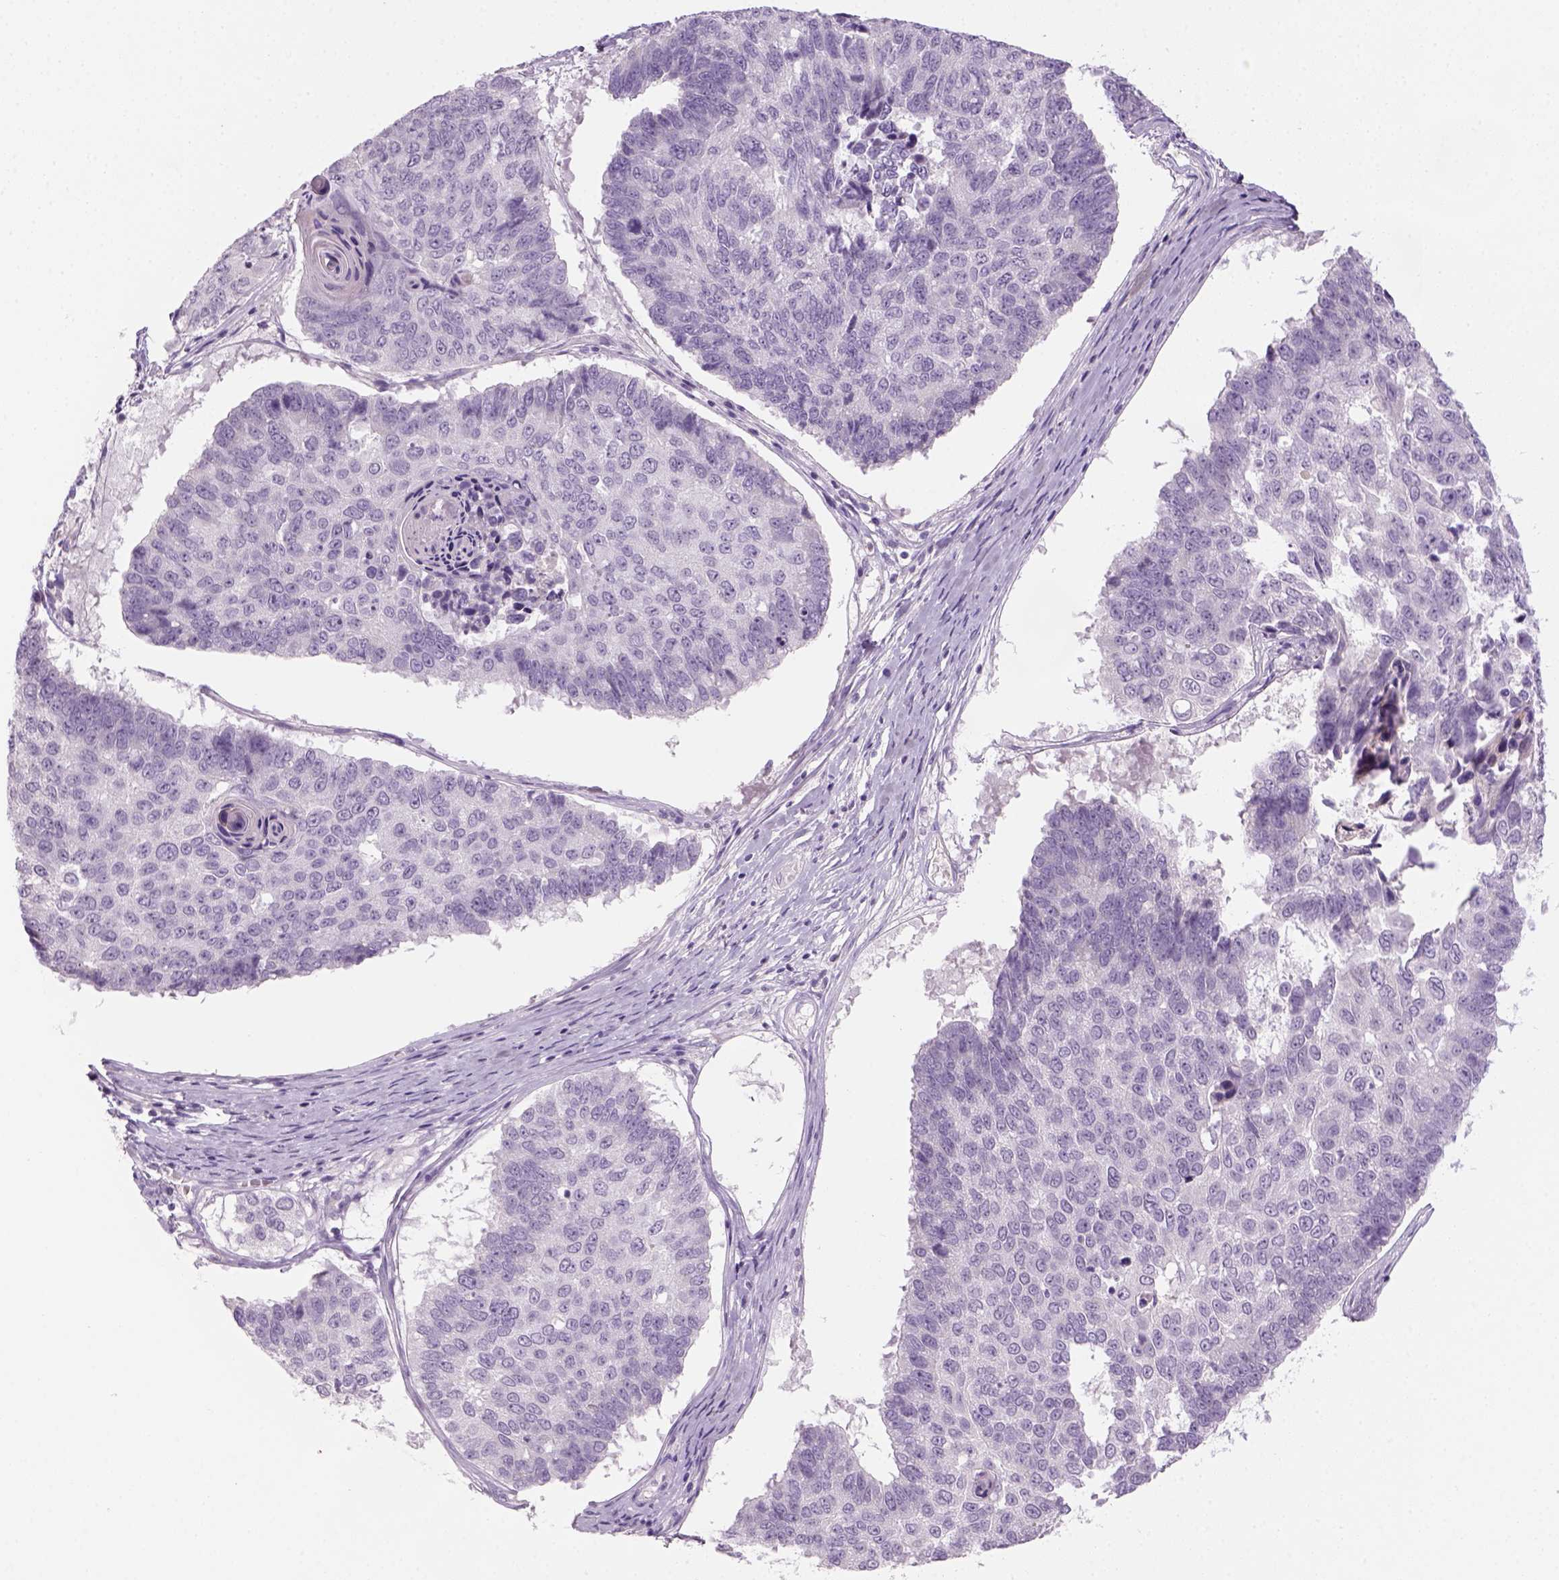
{"staining": {"intensity": "negative", "quantity": "none", "location": "none"}, "tissue": "lung cancer", "cell_type": "Tumor cells", "image_type": "cancer", "snomed": [{"axis": "morphology", "description": "Squamous cell carcinoma, NOS"}, {"axis": "topography", "description": "Lung"}], "caption": "An IHC image of lung cancer (squamous cell carcinoma) is shown. There is no staining in tumor cells of lung cancer (squamous cell carcinoma). (Brightfield microscopy of DAB (3,3'-diaminobenzidine) immunohistochemistry at high magnification).", "gene": "GFI1B", "patient": {"sex": "male", "age": 73}}